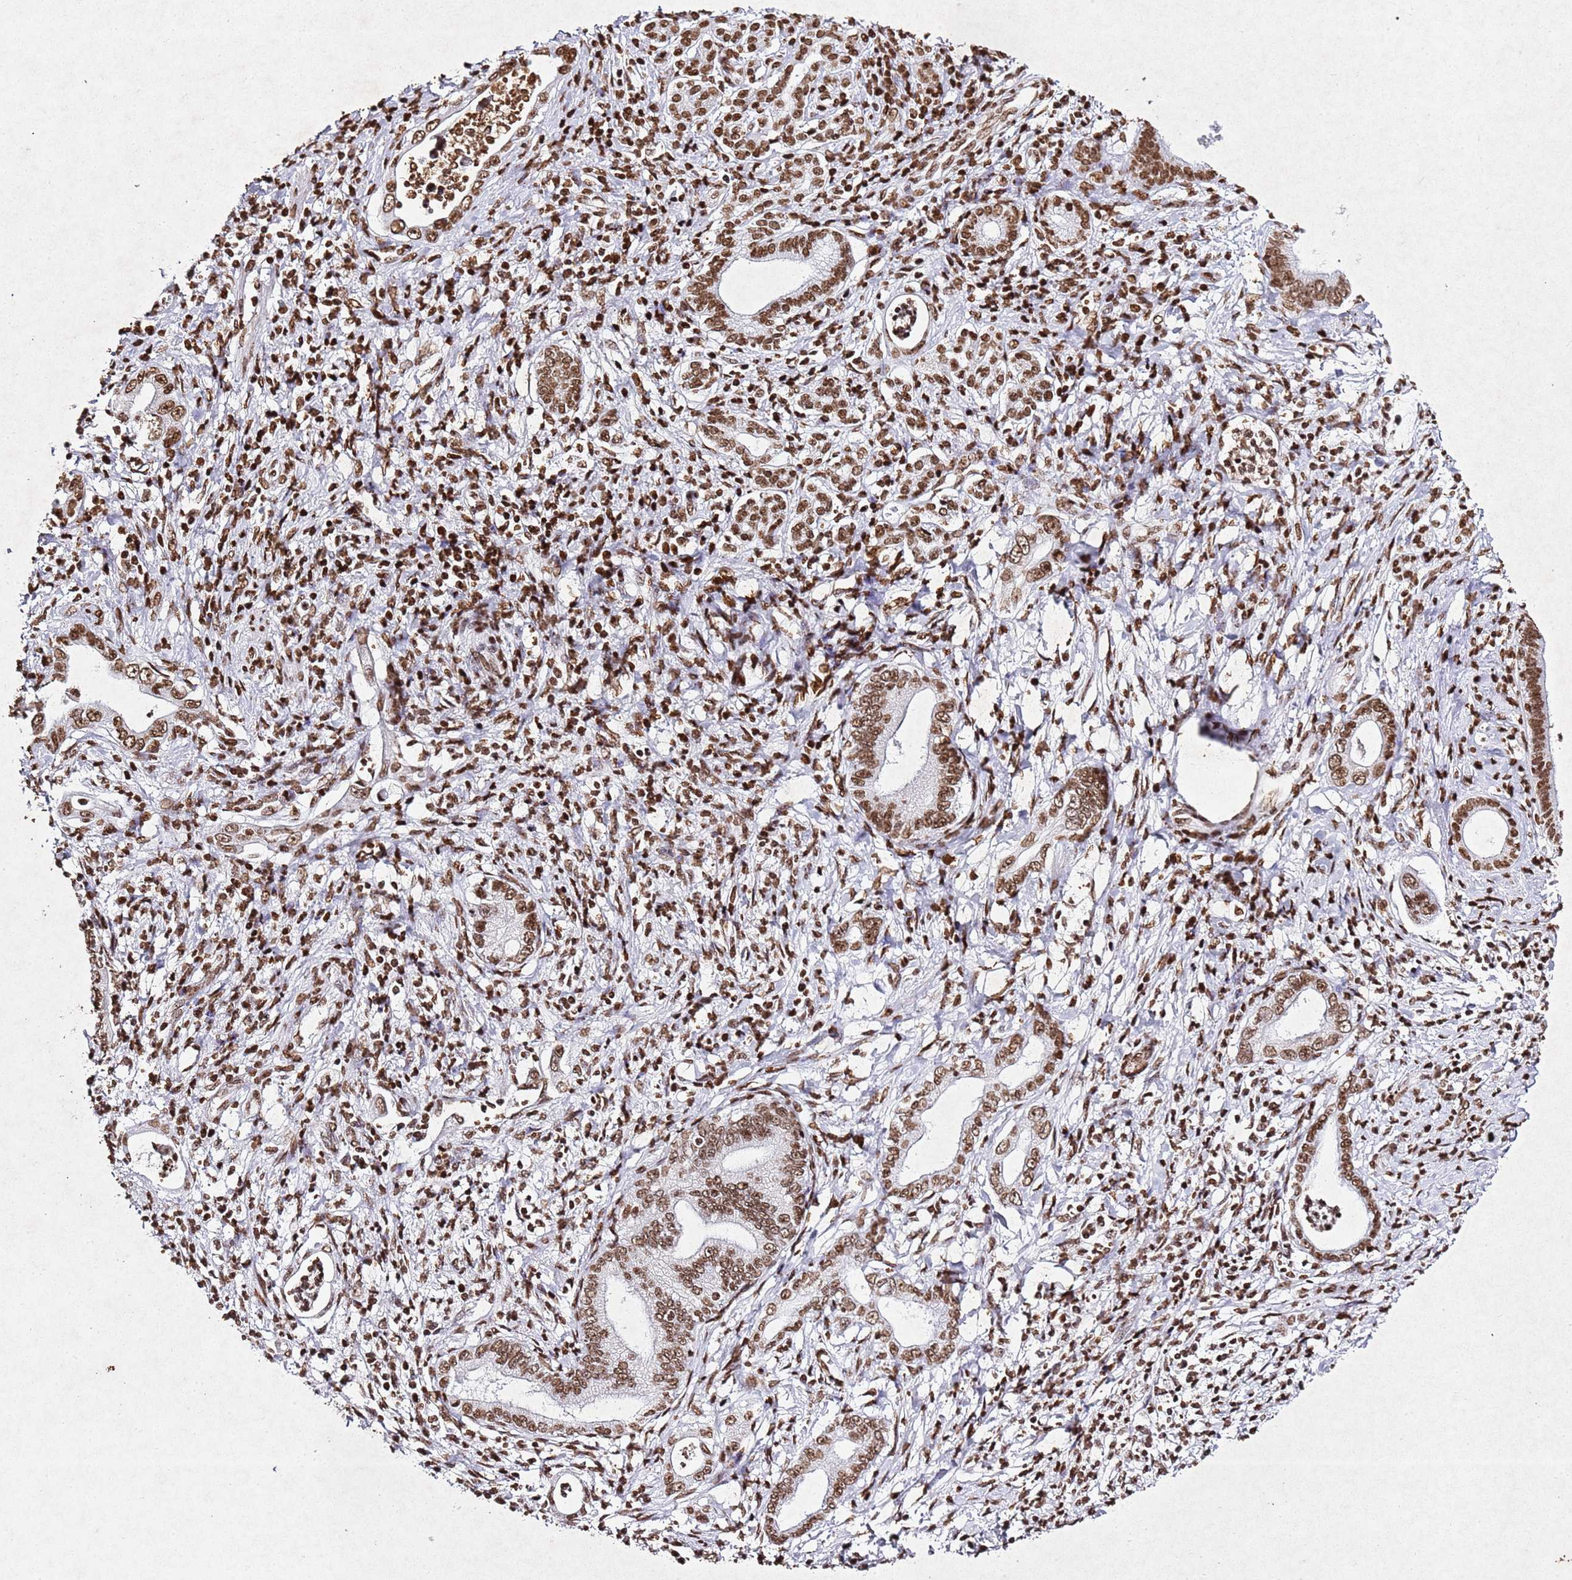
{"staining": {"intensity": "moderate", "quantity": ">75%", "location": "nuclear"}, "tissue": "pancreatic cancer", "cell_type": "Tumor cells", "image_type": "cancer", "snomed": [{"axis": "morphology", "description": "Normal tissue, NOS"}, {"axis": "morphology", "description": "Adenocarcinoma, NOS"}, {"axis": "topography", "description": "Pancreas"}], "caption": "This histopathology image reveals pancreatic adenocarcinoma stained with IHC to label a protein in brown. The nuclear of tumor cells show moderate positivity for the protein. Nuclei are counter-stained blue.", "gene": "BMAL1", "patient": {"sex": "female", "age": 55}}